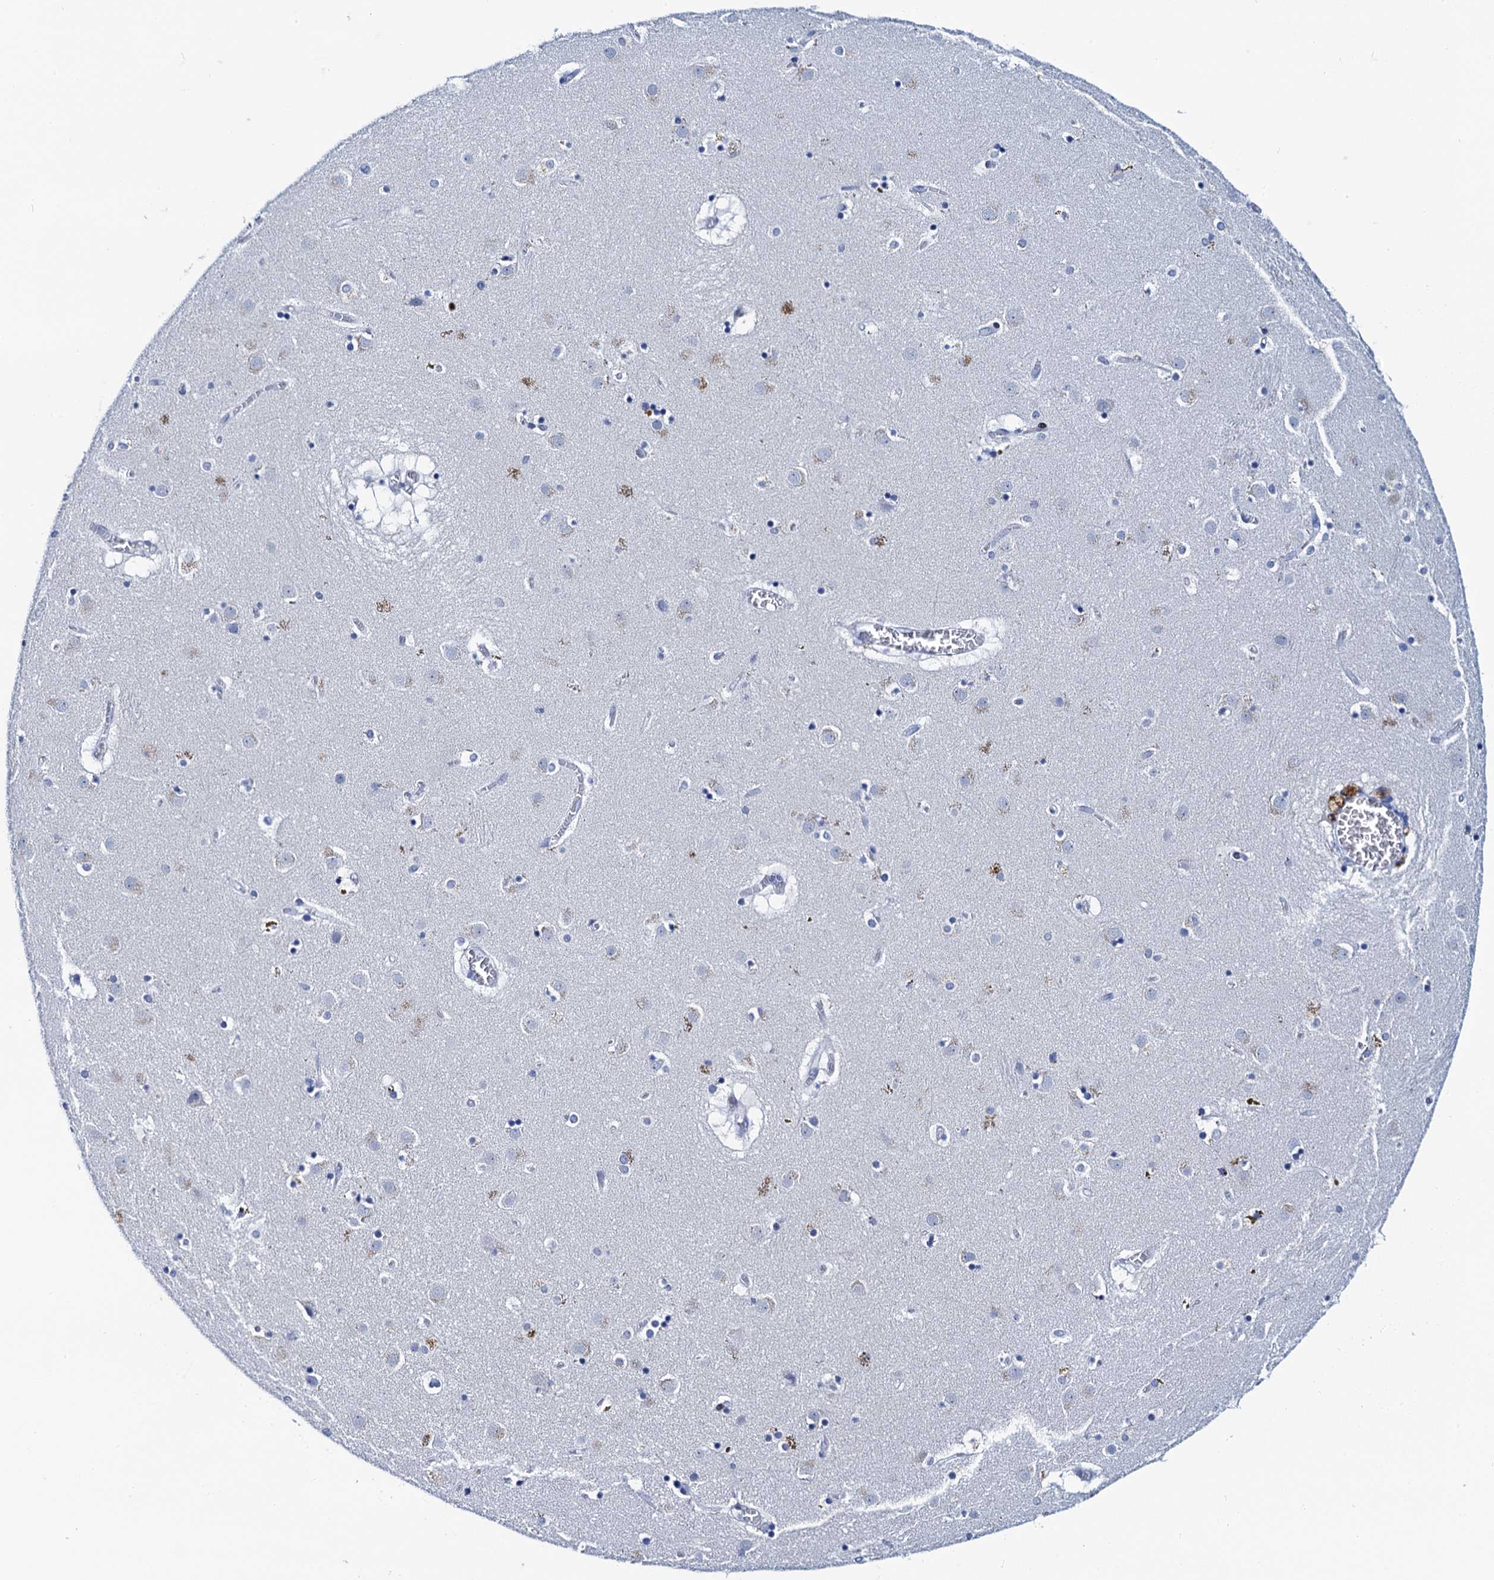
{"staining": {"intensity": "negative", "quantity": "none", "location": "none"}, "tissue": "caudate", "cell_type": "Glial cells", "image_type": "normal", "snomed": [{"axis": "morphology", "description": "Normal tissue, NOS"}, {"axis": "topography", "description": "Lateral ventricle wall"}], "caption": "IHC of normal human caudate reveals no expression in glial cells.", "gene": "LYPD3", "patient": {"sex": "male", "age": 70}}